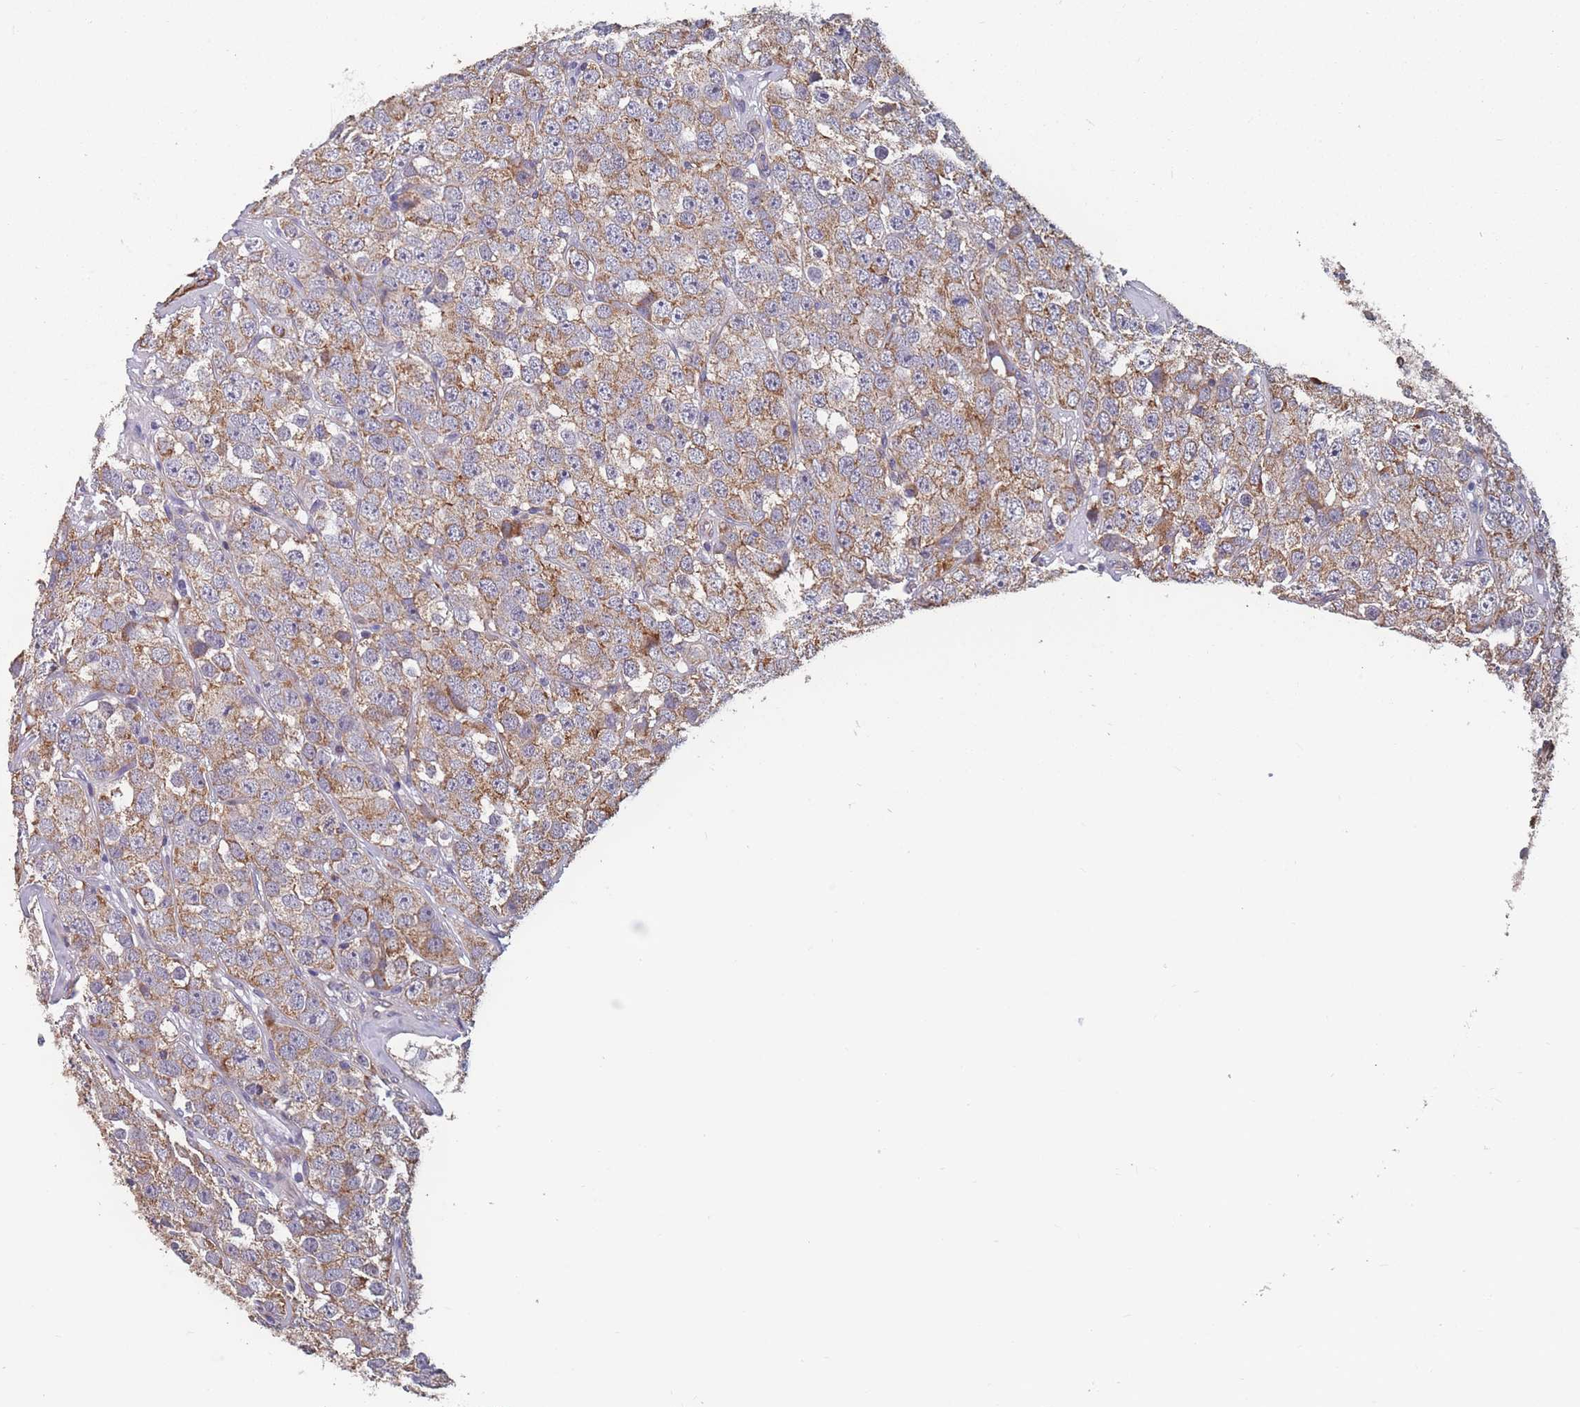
{"staining": {"intensity": "moderate", "quantity": ">75%", "location": "cytoplasmic/membranous"}, "tissue": "testis cancer", "cell_type": "Tumor cells", "image_type": "cancer", "snomed": [{"axis": "morphology", "description": "Seminoma, NOS"}, {"axis": "topography", "description": "Testis"}], "caption": "This is an image of IHC staining of testis seminoma, which shows moderate staining in the cytoplasmic/membranous of tumor cells.", "gene": "TOMM40L", "patient": {"sex": "male", "age": 28}}